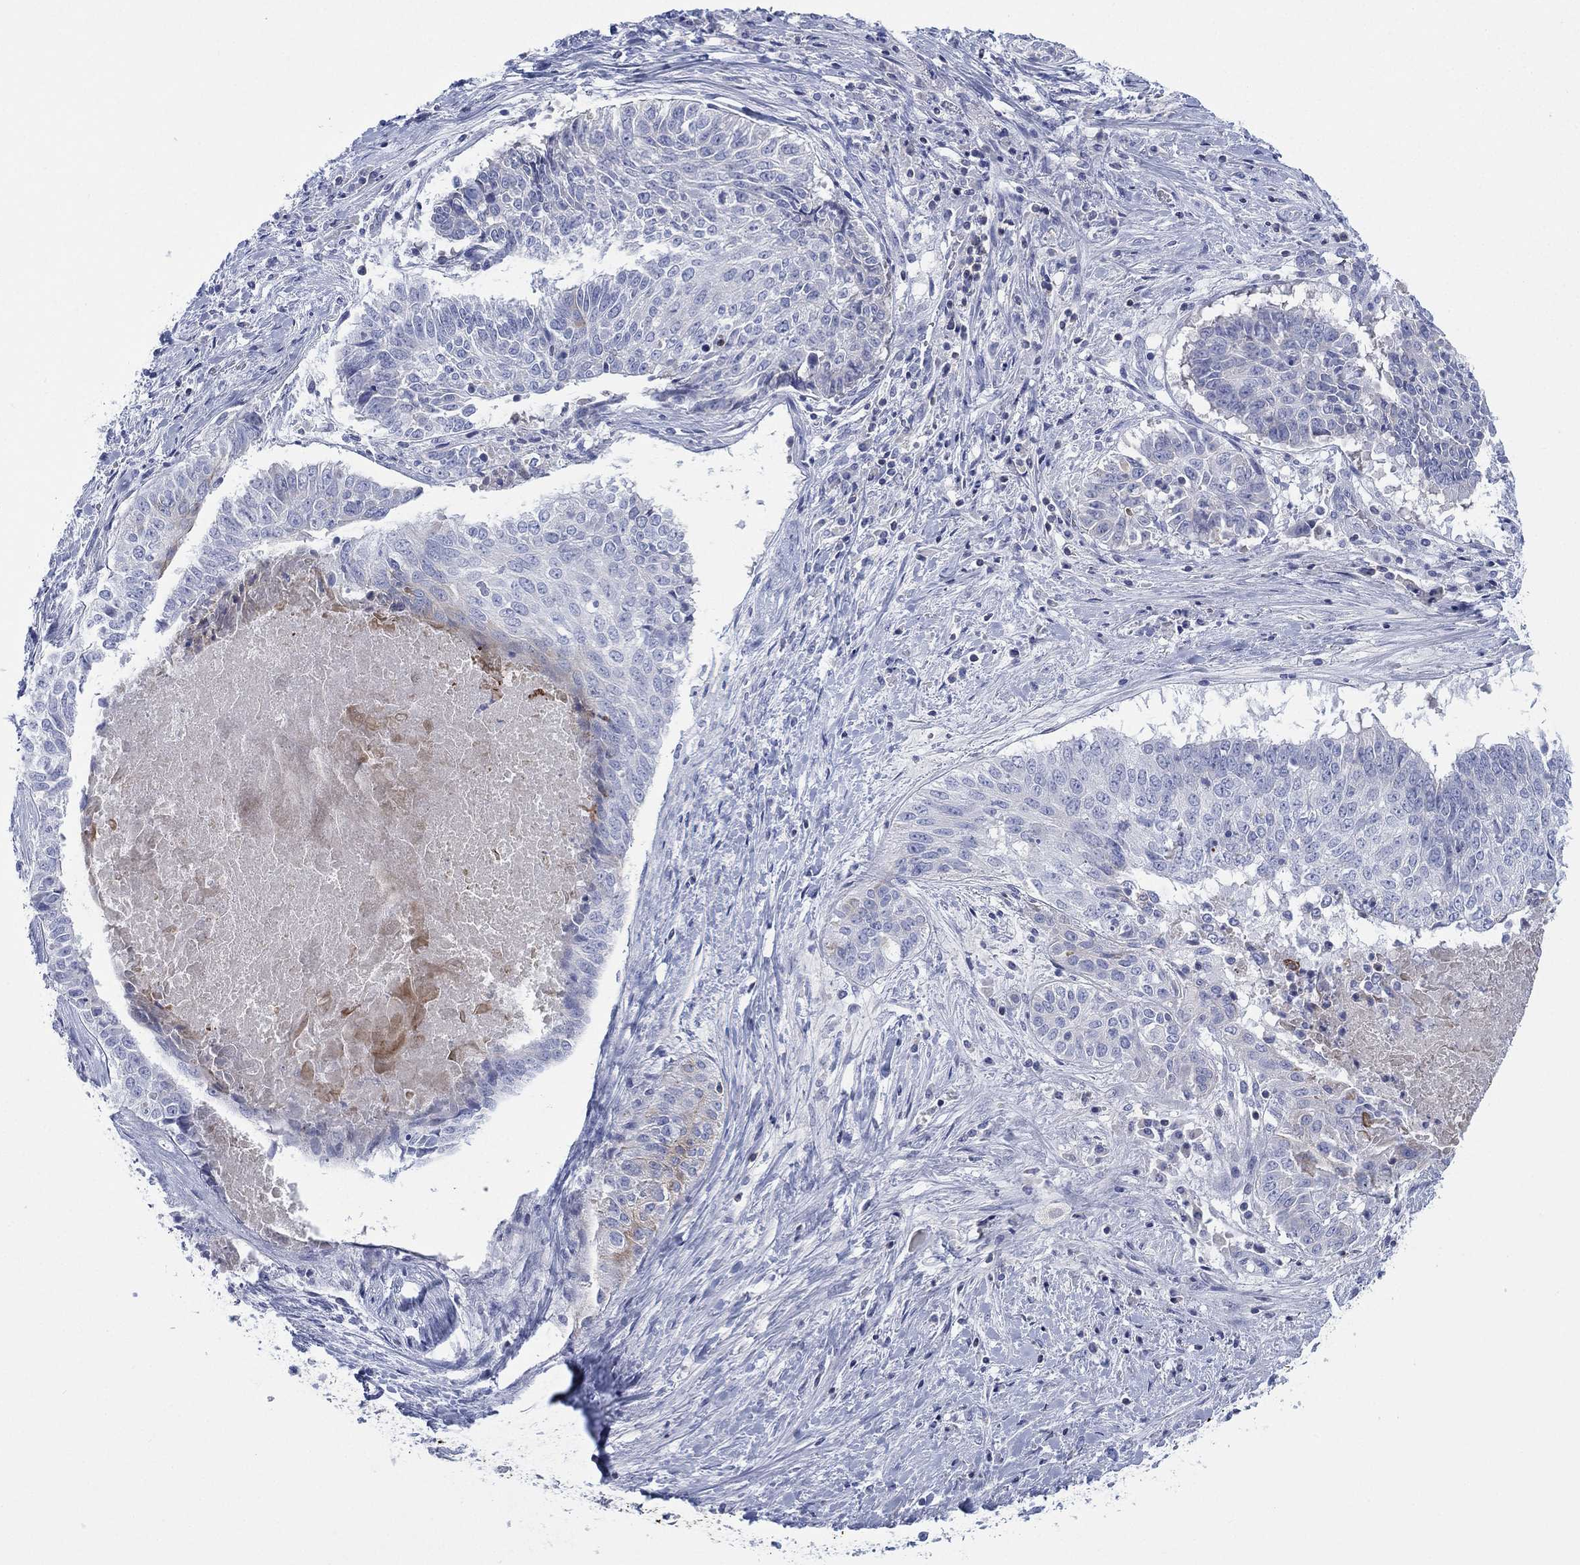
{"staining": {"intensity": "negative", "quantity": "none", "location": "none"}, "tissue": "lung cancer", "cell_type": "Tumor cells", "image_type": "cancer", "snomed": [{"axis": "morphology", "description": "Squamous cell carcinoma, NOS"}, {"axis": "topography", "description": "Lung"}], "caption": "Tumor cells are negative for protein expression in human lung squamous cell carcinoma.", "gene": "SEPTIN1", "patient": {"sex": "male", "age": 64}}